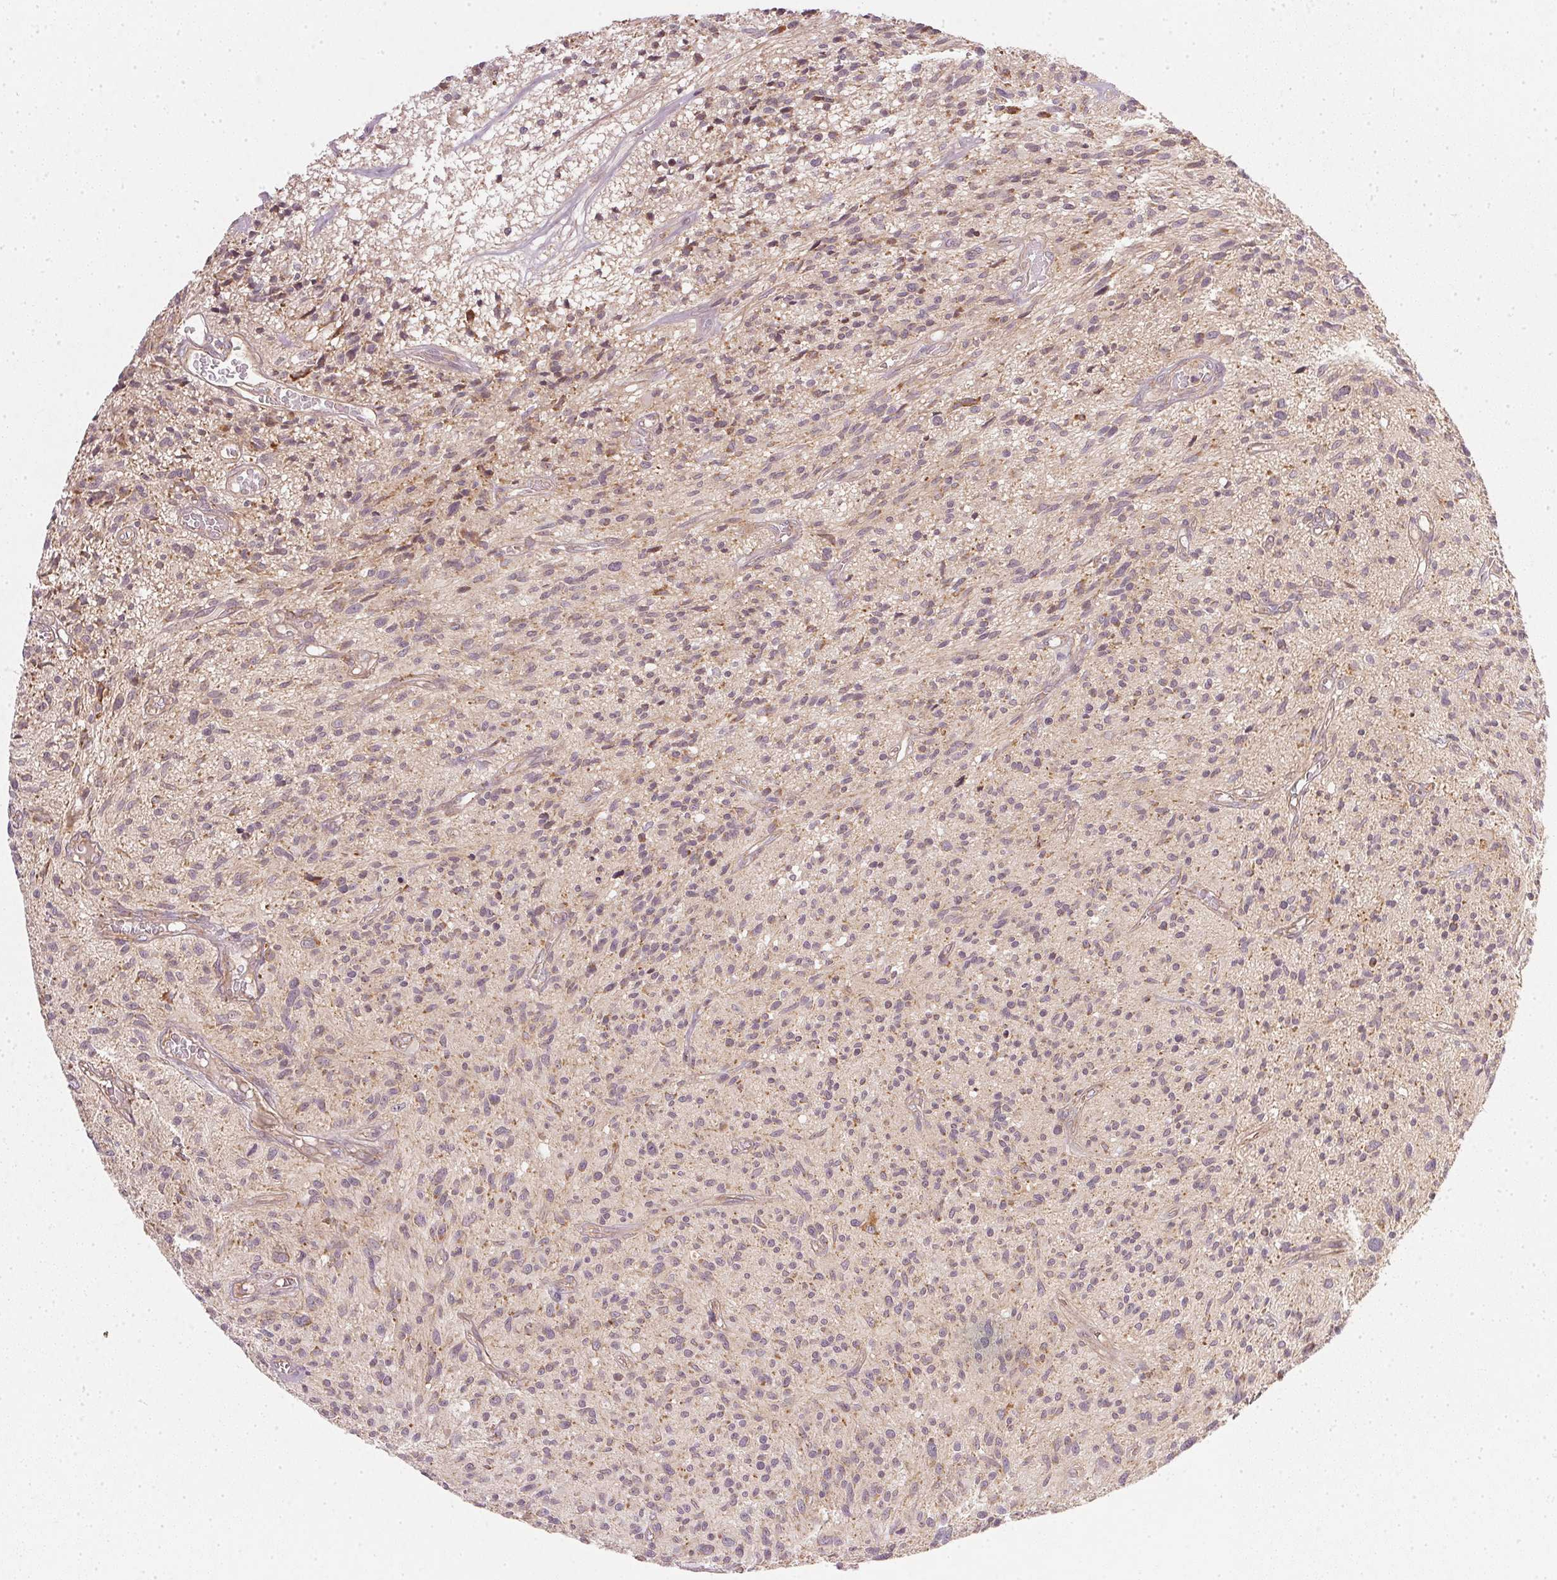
{"staining": {"intensity": "negative", "quantity": "none", "location": "none"}, "tissue": "glioma", "cell_type": "Tumor cells", "image_type": "cancer", "snomed": [{"axis": "morphology", "description": "Glioma, malignant, High grade"}, {"axis": "topography", "description": "Brain"}], "caption": "The histopathology image displays no staining of tumor cells in glioma.", "gene": "NADK2", "patient": {"sex": "male", "age": 75}}